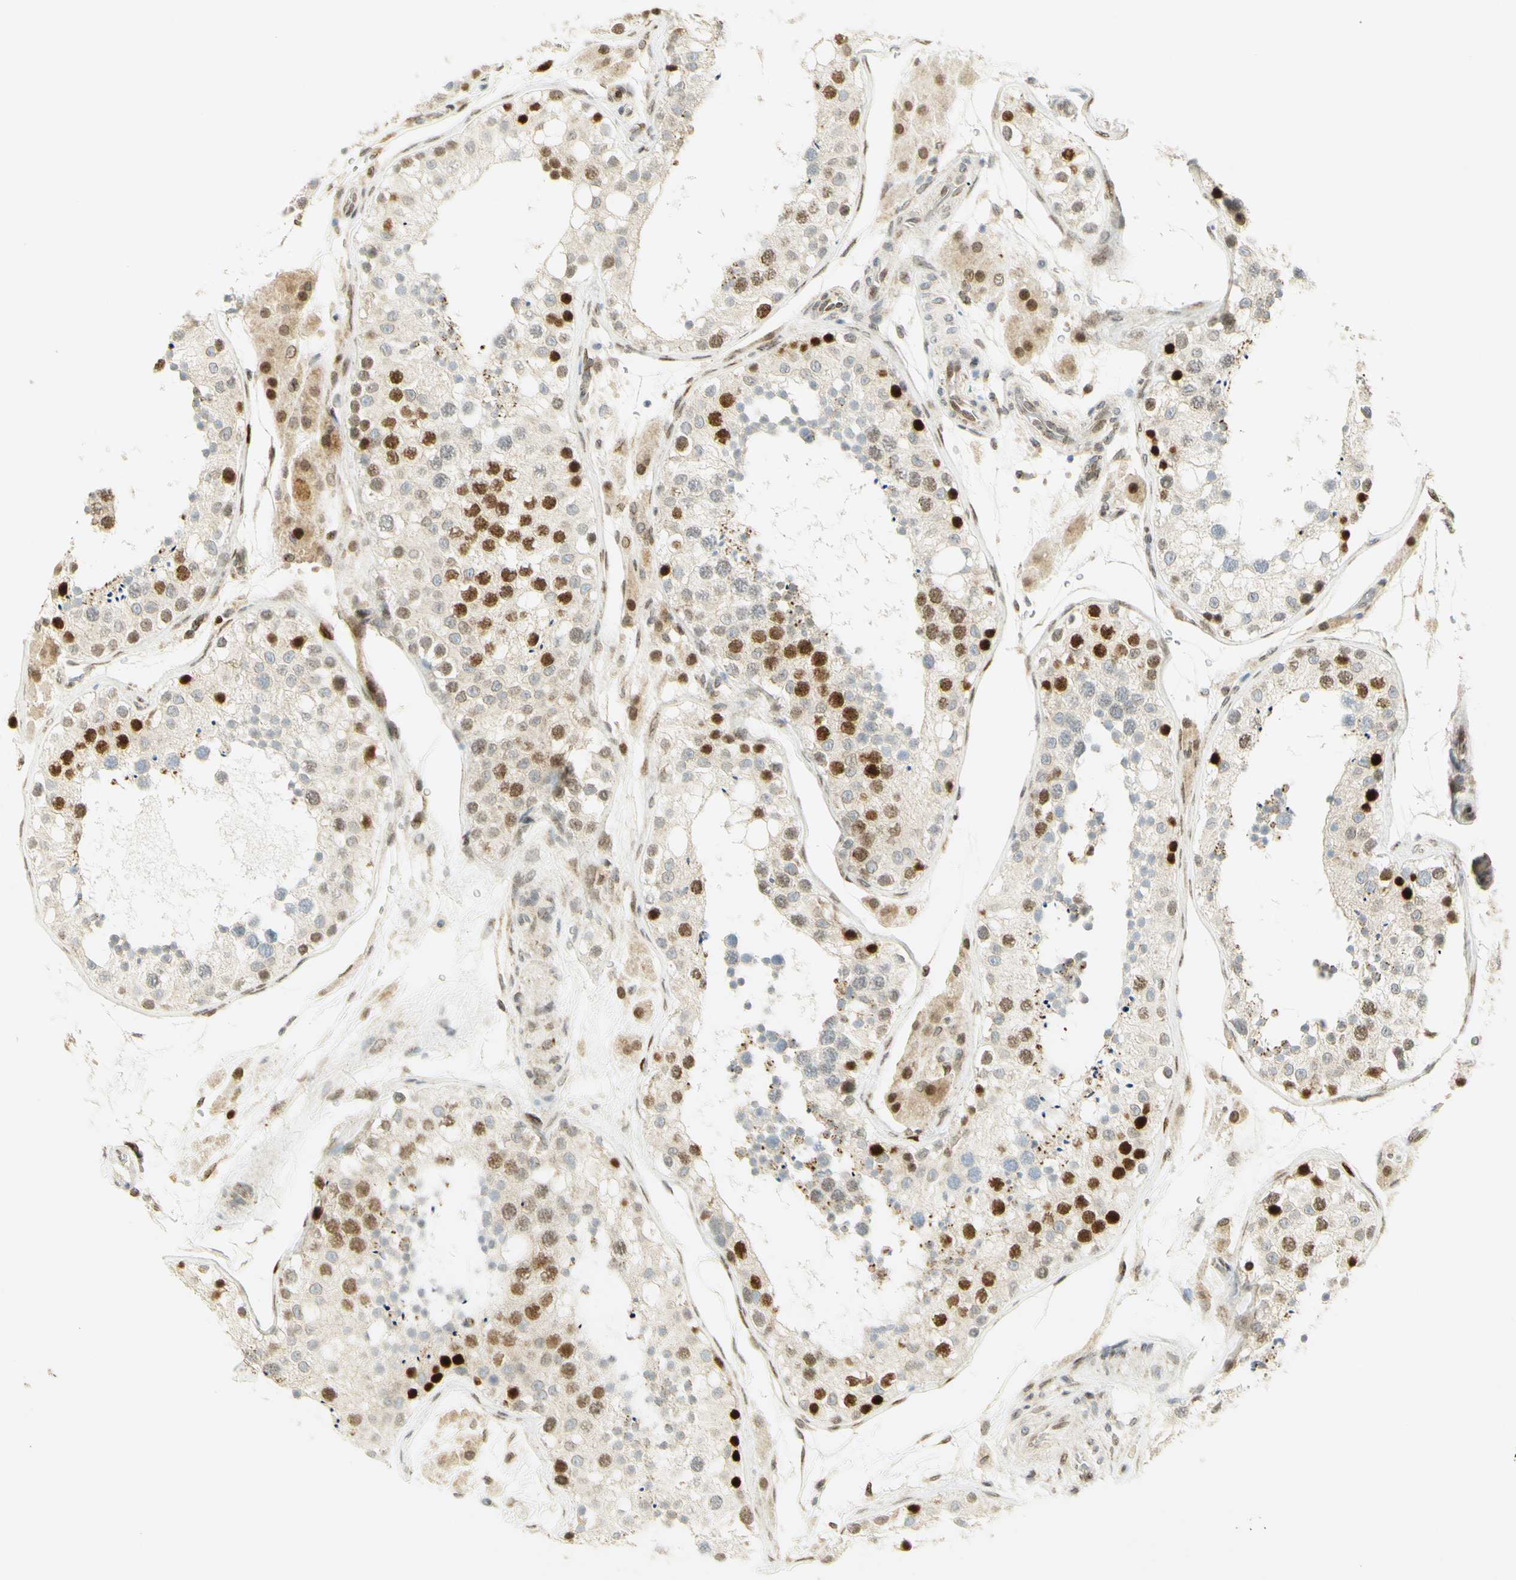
{"staining": {"intensity": "strong", "quantity": "25%-75%", "location": "nuclear"}, "tissue": "testis", "cell_type": "Cells in seminiferous ducts", "image_type": "normal", "snomed": [{"axis": "morphology", "description": "Normal tissue, NOS"}, {"axis": "topography", "description": "Testis"}], "caption": "Brown immunohistochemical staining in normal human testis shows strong nuclear expression in about 25%-75% of cells in seminiferous ducts. (brown staining indicates protein expression, while blue staining denotes nuclei).", "gene": "E2F1", "patient": {"sex": "male", "age": 26}}